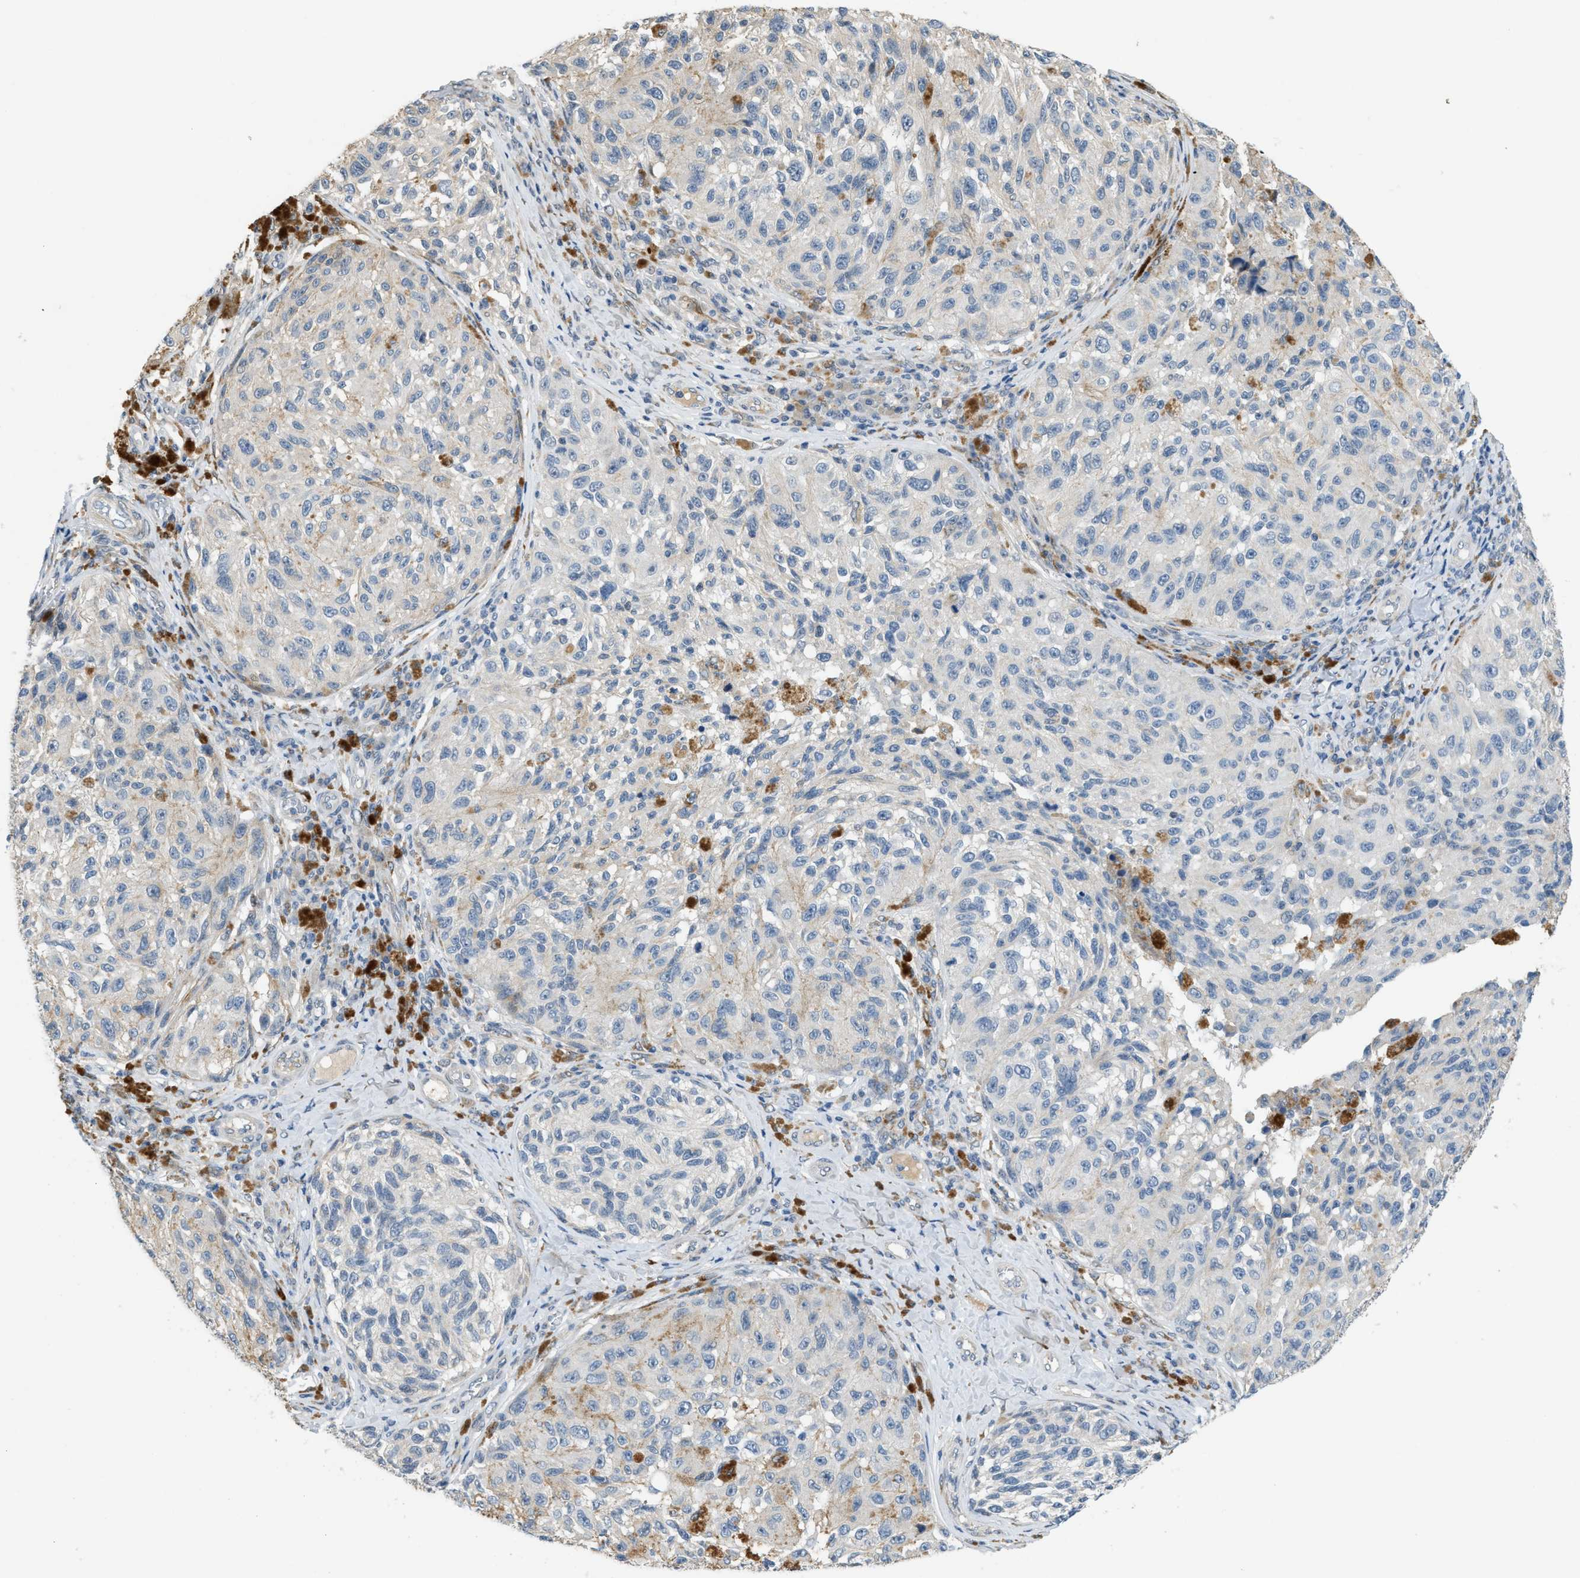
{"staining": {"intensity": "negative", "quantity": "none", "location": "none"}, "tissue": "melanoma", "cell_type": "Tumor cells", "image_type": "cancer", "snomed": [{"axis": "morphology", "description": "Malignant melanoma, NOS"}, {"axis": "topography", "description": "Skin"}], "caption": "Immunohistochemistry (IHC) image of neoplastic tissue: malignant melanoma stained with DAB (3,3'-diaminobenzidine) reveals no significant protein positivity in tumor cells.", "gene": "TMEM154", "patient": {"sex": "female", "age": 73}}